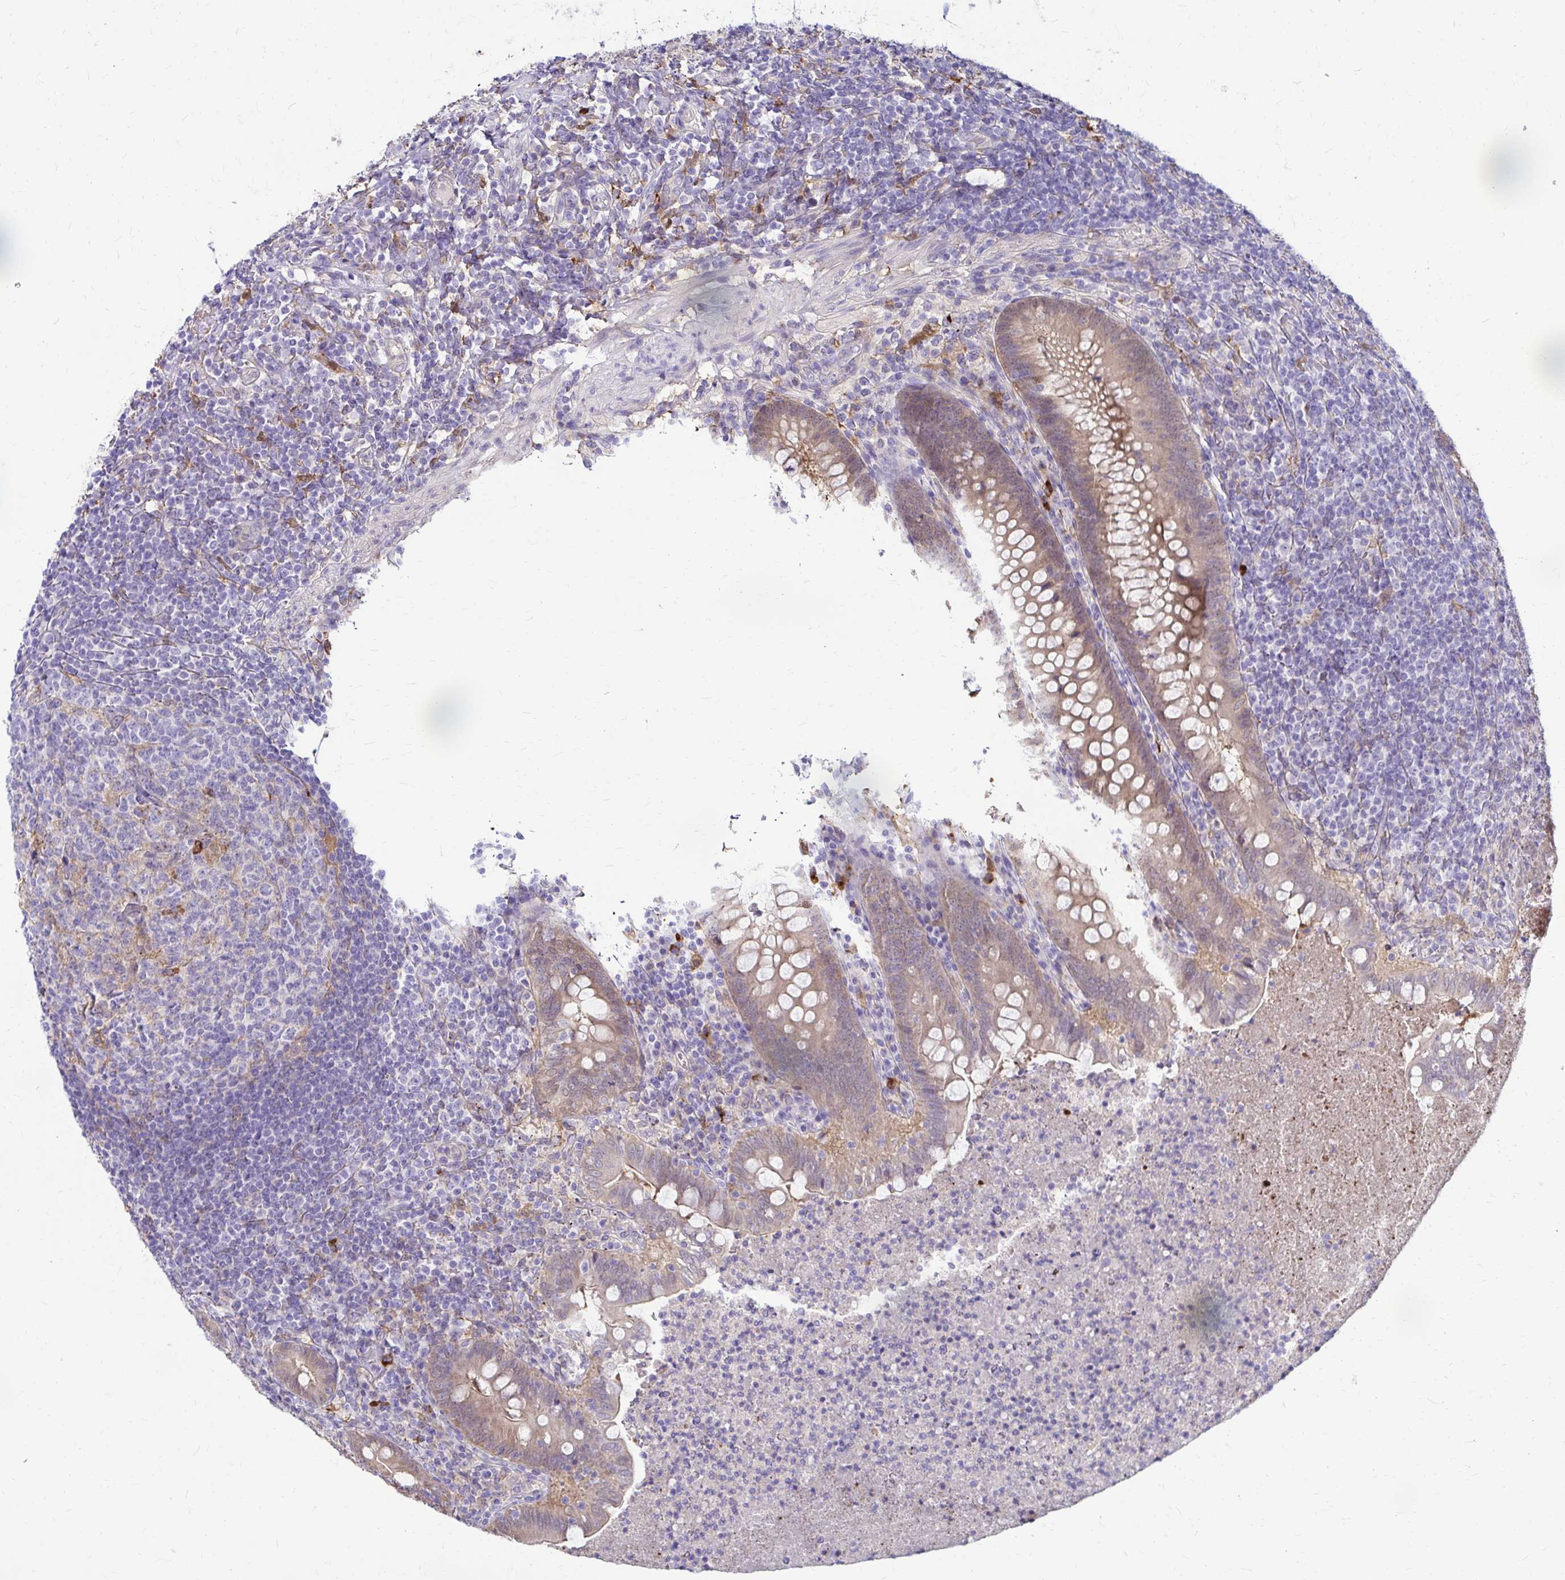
{"staining": {"intensity": "weak", "quantity": ">75%", "location": "cytoplasmic/membranous"}, "tissue": "appendix", "cell_type": "Glandular cells", "image_type": "normal", "snomed": [{"axis": "morphology", "description": "Normal tissue, NOS"}, {"axis": "topography", "description": "Appendix"}], "caption": "Weak cytoplasmic/membranous positivity is seen in approximately >75% of glandular cells in benign appendix.", "gene": "IDH1", "patient": {"sex": "male", "age": 47}}